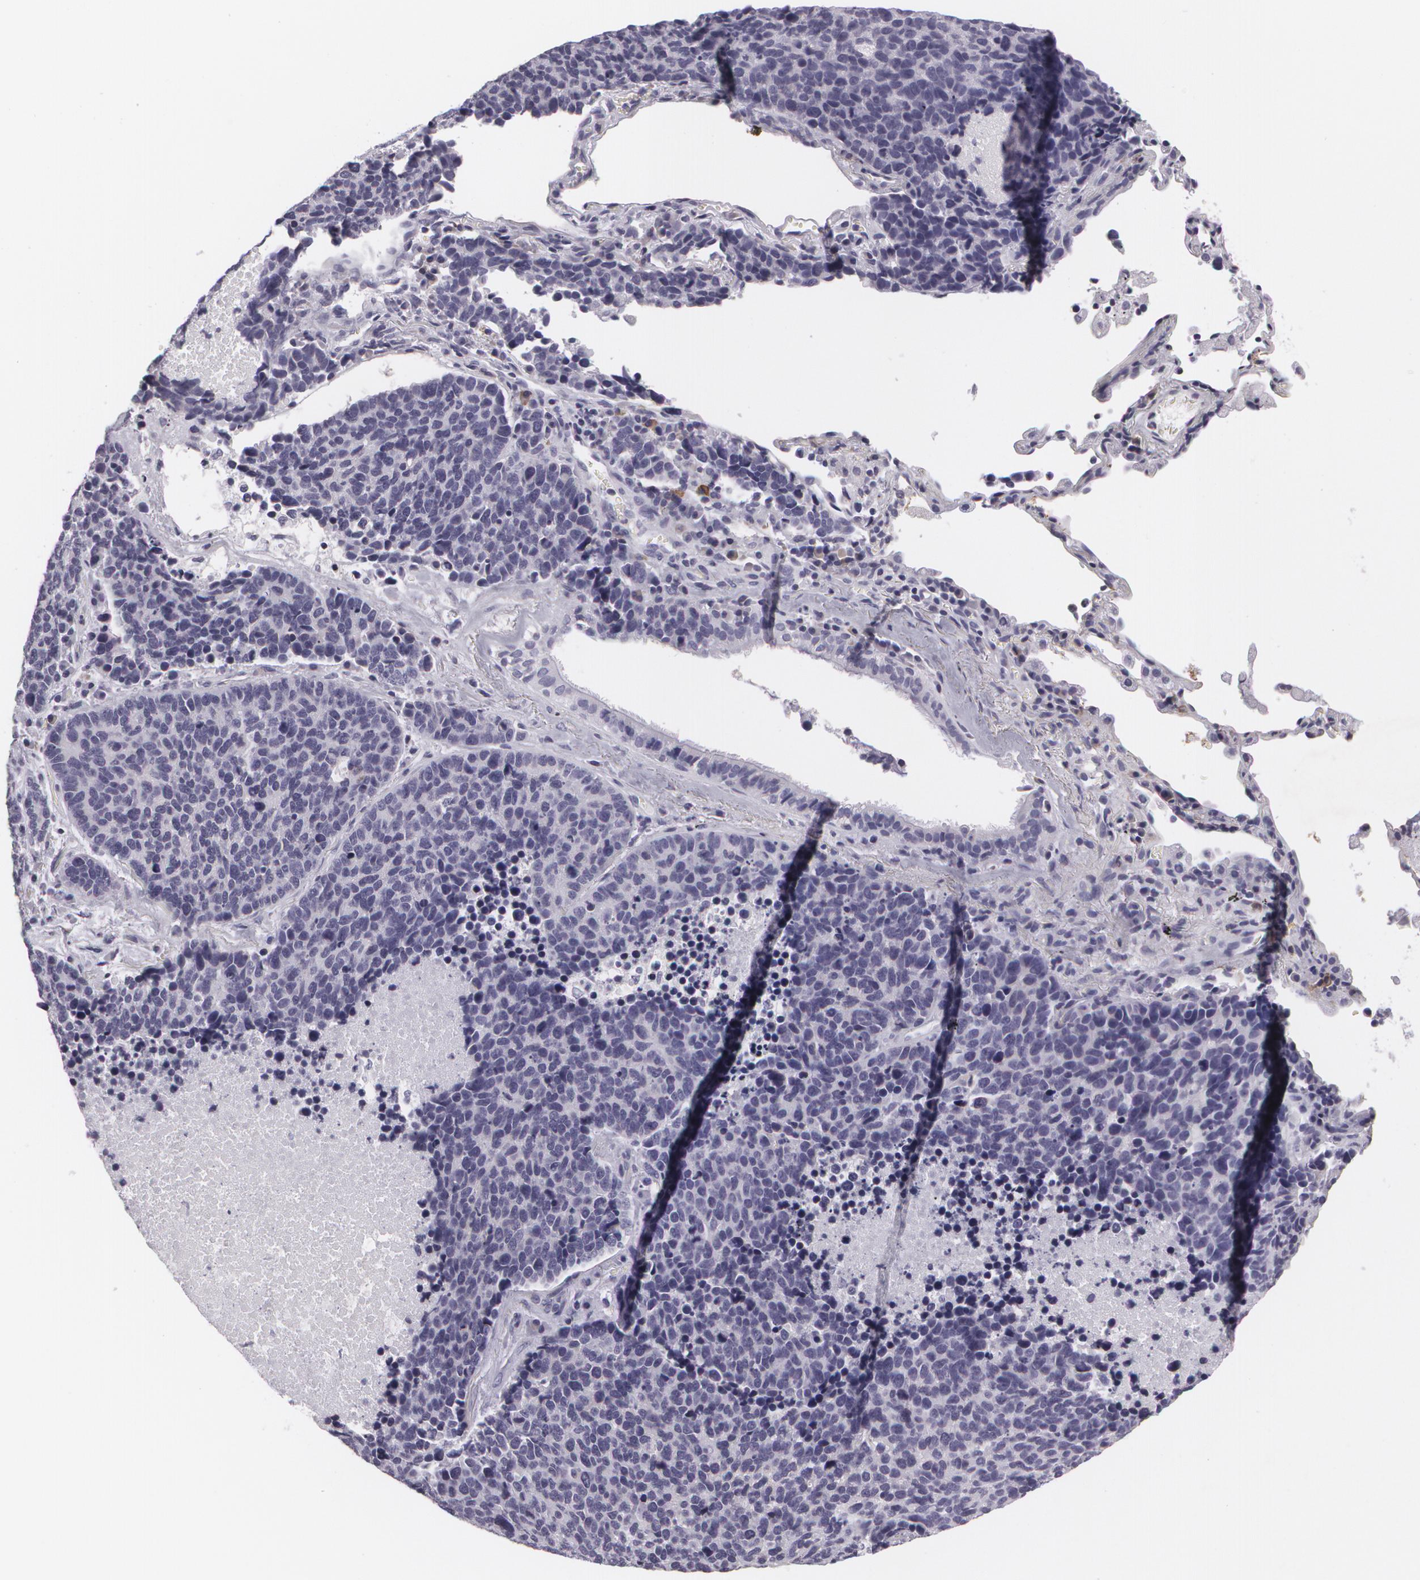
{"staining": {"intensity": "negative", "quantity": "none", "location": "none"}, "tissue": "lung cancer", "cell_type": "Tumor cells", "image_type": "cancer", "snomed": [{"axis": "morphology", "description": "Neoplasm, malignant, NOS"}, {"axis": "topography", "description": "Lung"}], "caption": "DAB immunohistochemical staining of human lung malignant neoplasm shows no significant expression in tumor cells.", "gene": "MAP2", "patient": {"sex": "female", "age": 75}}